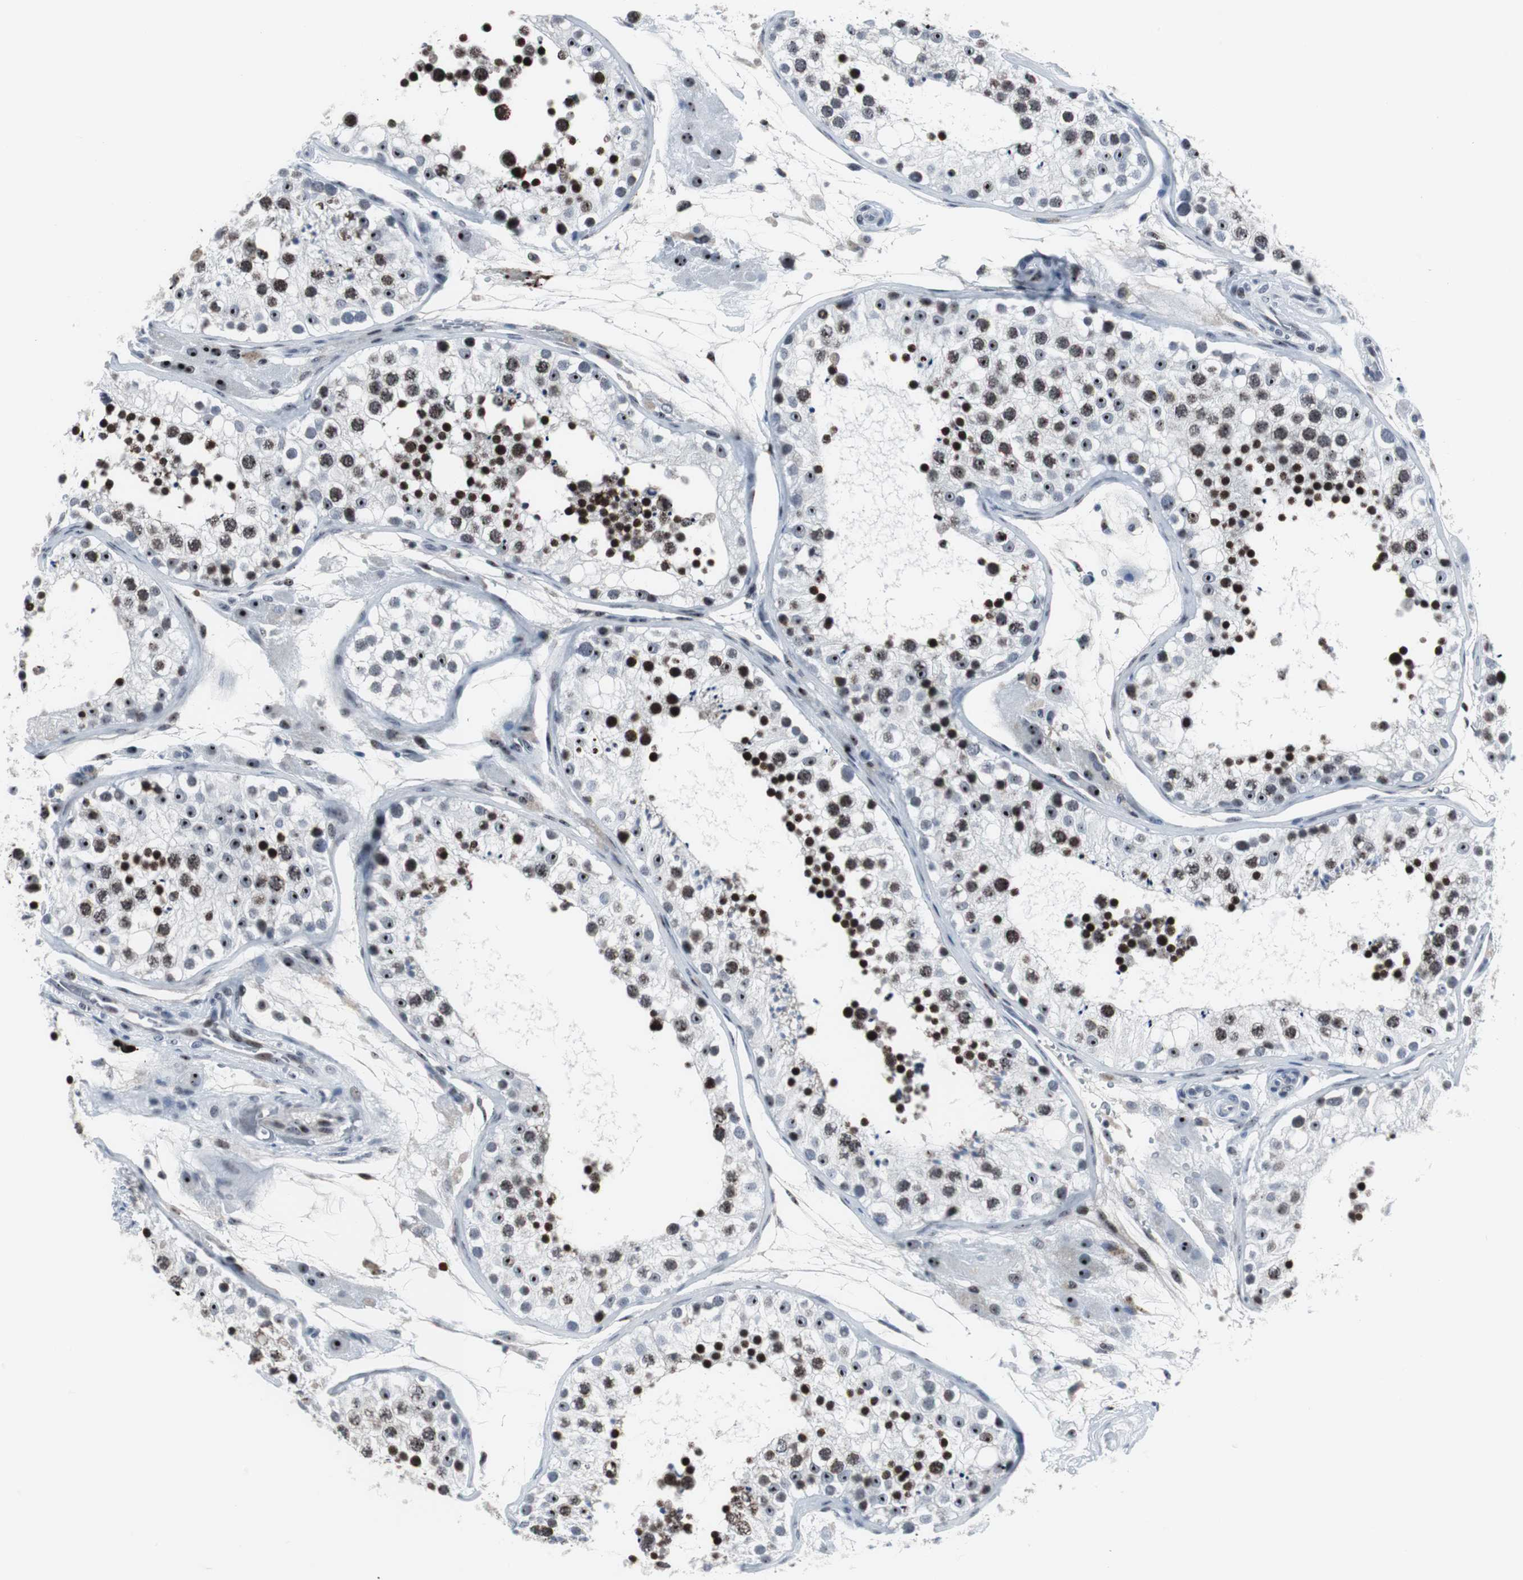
{"staining": {"intensity": "strong", "quantity": ">75%", "location": "nuclear"}, "tissue": "testis", "cell_type": "Cells in seminiferous ducts", "image_type": "normal", "snomed": [{"axis": "morphology", "description": "Normal tissue, NOS"}, {"axis": "topography", "description": "Testis"}], "caption": "Immunohistochemistry (IHC) of unremarkable testis shows high levels of strong nuclear positivity in about >75% of cells in seminiferous ducts.", "gene": "DOK1", "patient": {"sex": "male", "age": 26}}